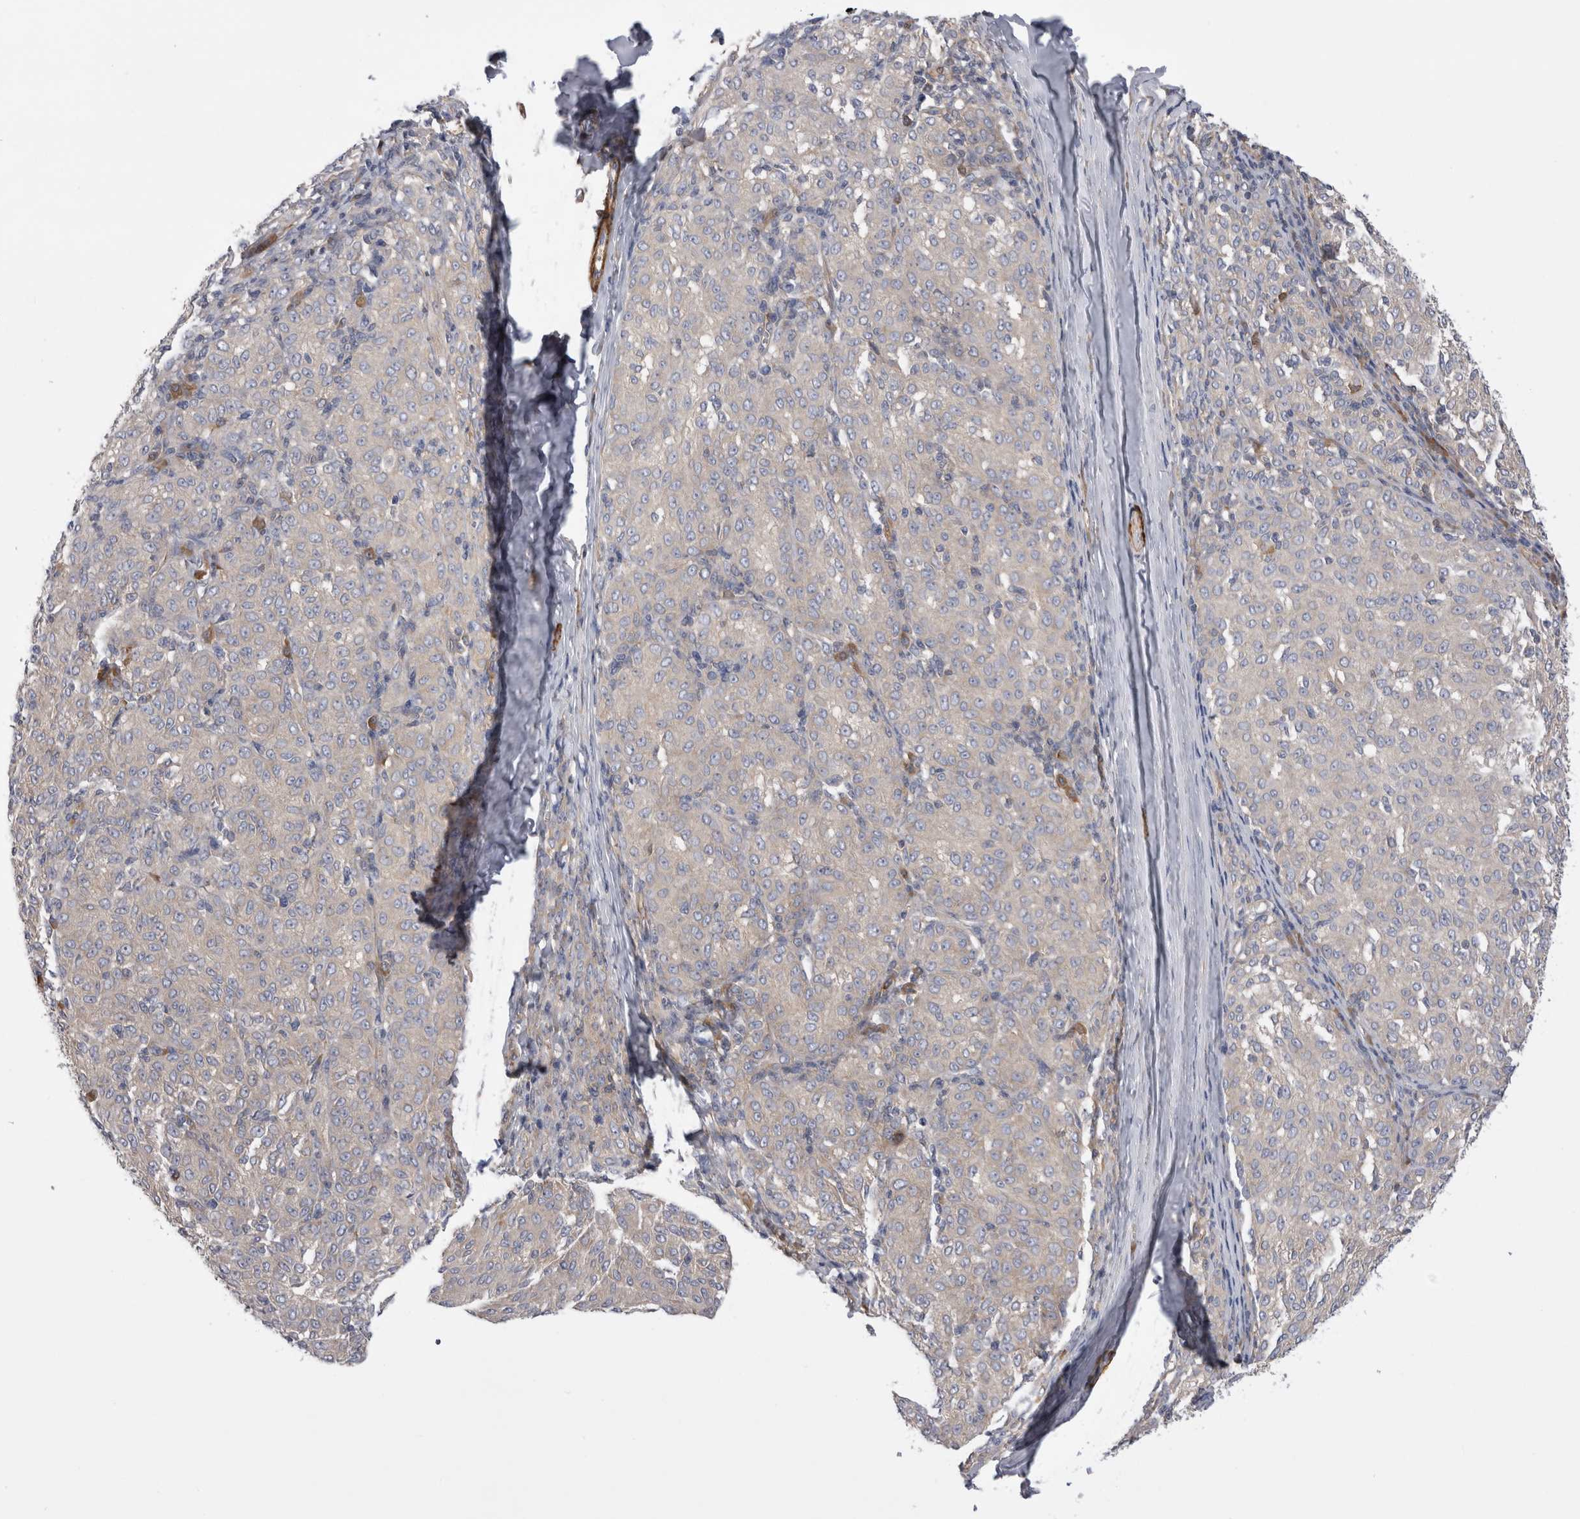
{"staining": {"intensity": "negative", "quantity": "none", "location": "none"}, "tissue": "melanoma", "cell_type": "Tumor cells", "image_type": "cancer", "snomed": [{"axis": "morphology", "description": "Malignant melanoma, NOS"}, {"axis": "topography", "description": "Skin"}], "caption": "The image displays no staining of tumor cells in malignant melanoma.", "gene": "EPRS1", "patient": {"sex": "female", "age": 72}}